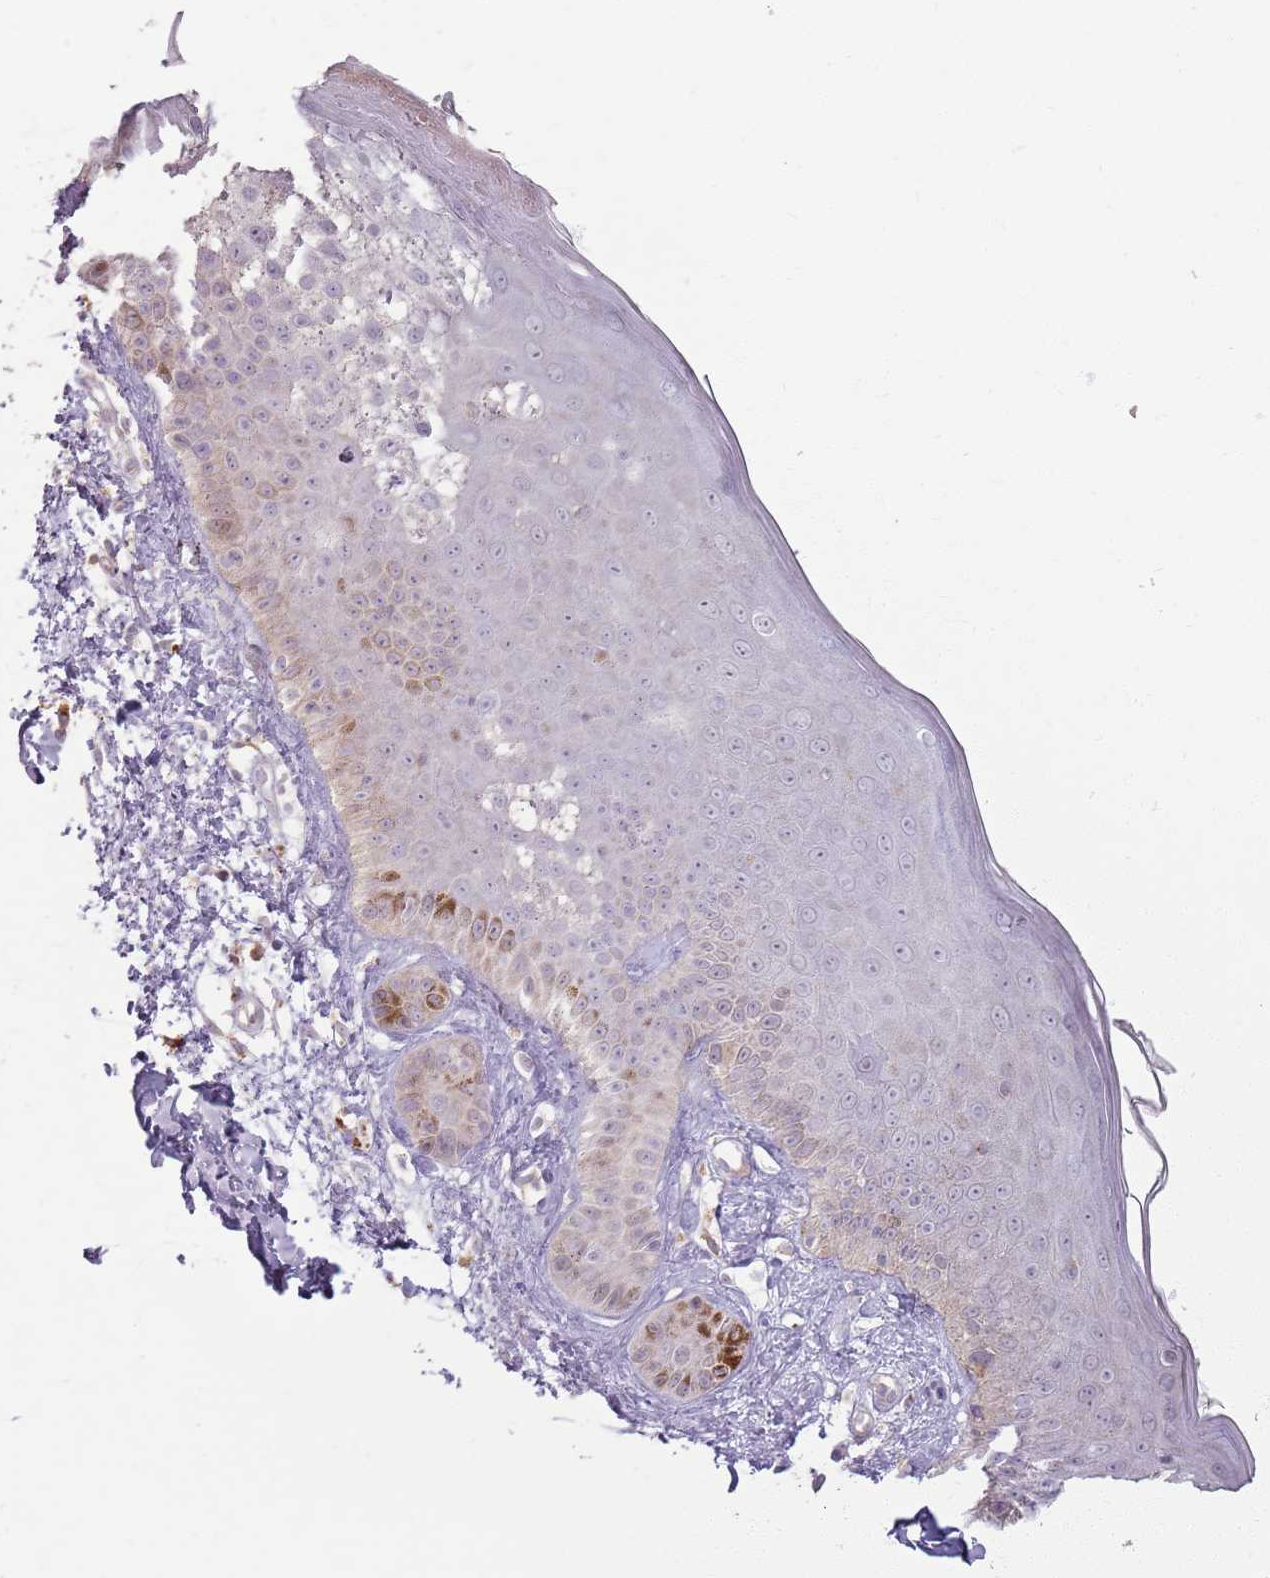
{"staining": {"intensity": "negative", "quantity": "none", "location": "none"}, "tissue": "skin", "cell_type": "Fibroblasts", "image_type": "normal", "snomed": [{"axis": "morphology", "description": "Normal tissue, NOS"}, {"axis": "topography", "description": "Skin"}], "caption": "The image exhibits no staining of fibroblasts in unremarkable skin.", "gene": "ZDHHC2", "patient": {"sex": "male", "age": 52}}